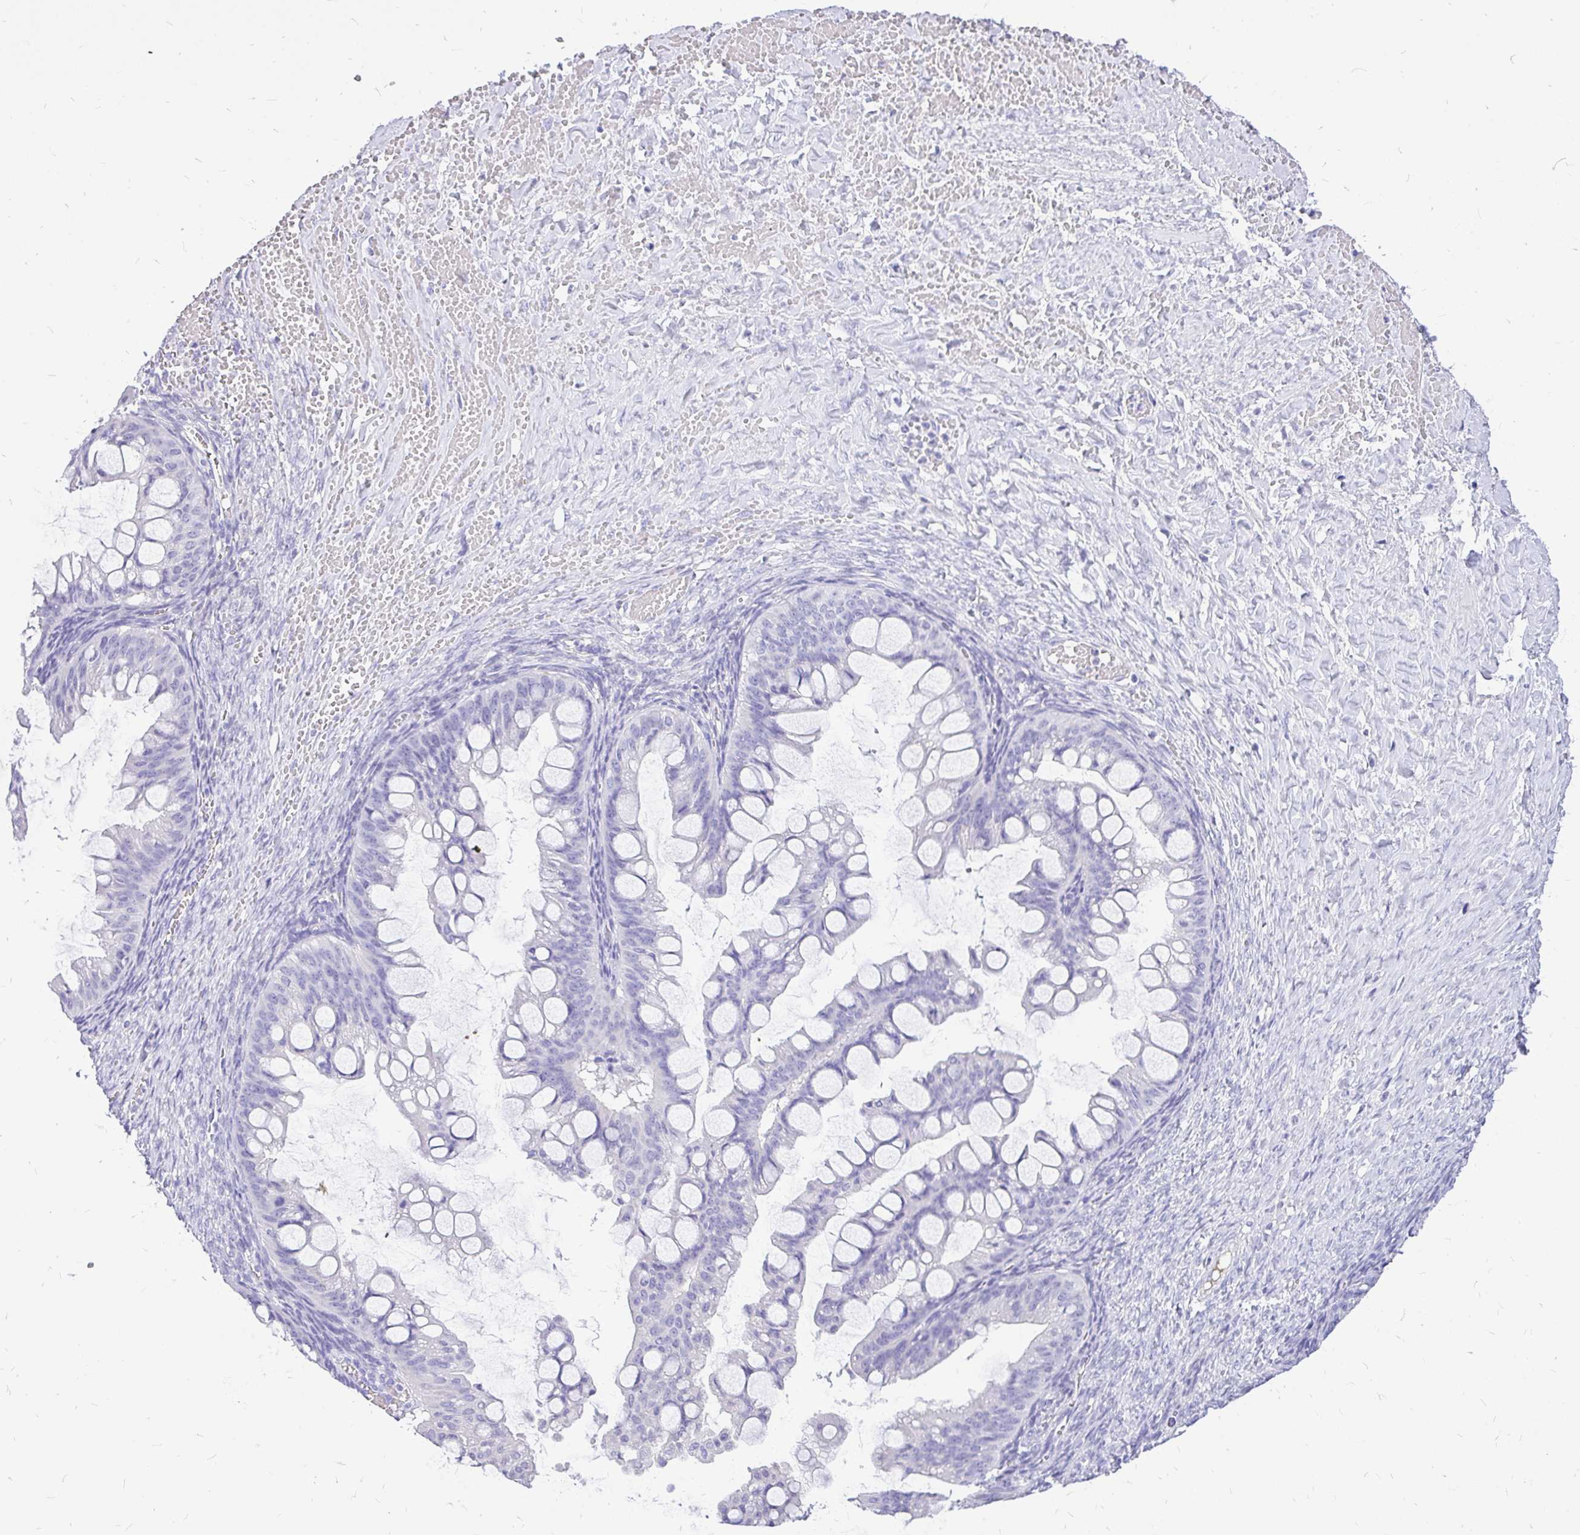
{"staining": {"intensity": "negative", "quantity": "none", "location": "none"}, "tissue": "ovarian cancer", "cell_type": "Tumor cells", "image_type": "cancer", "snomed": [{"axis": "morphology", "description": "Cystadenocarcinoma, mucinous, NOS"}, {"axis": "topography", "description": "Ovary"}], "caption": "High magnification brightfield microscopy of ovarian cancer stained with DAB (brown) and counterstained with hematoxylin (blue): tumor cells show no significant expression.", "gene": "MAP1LC3A", "patient": {"sex": "female", "age": 73}}